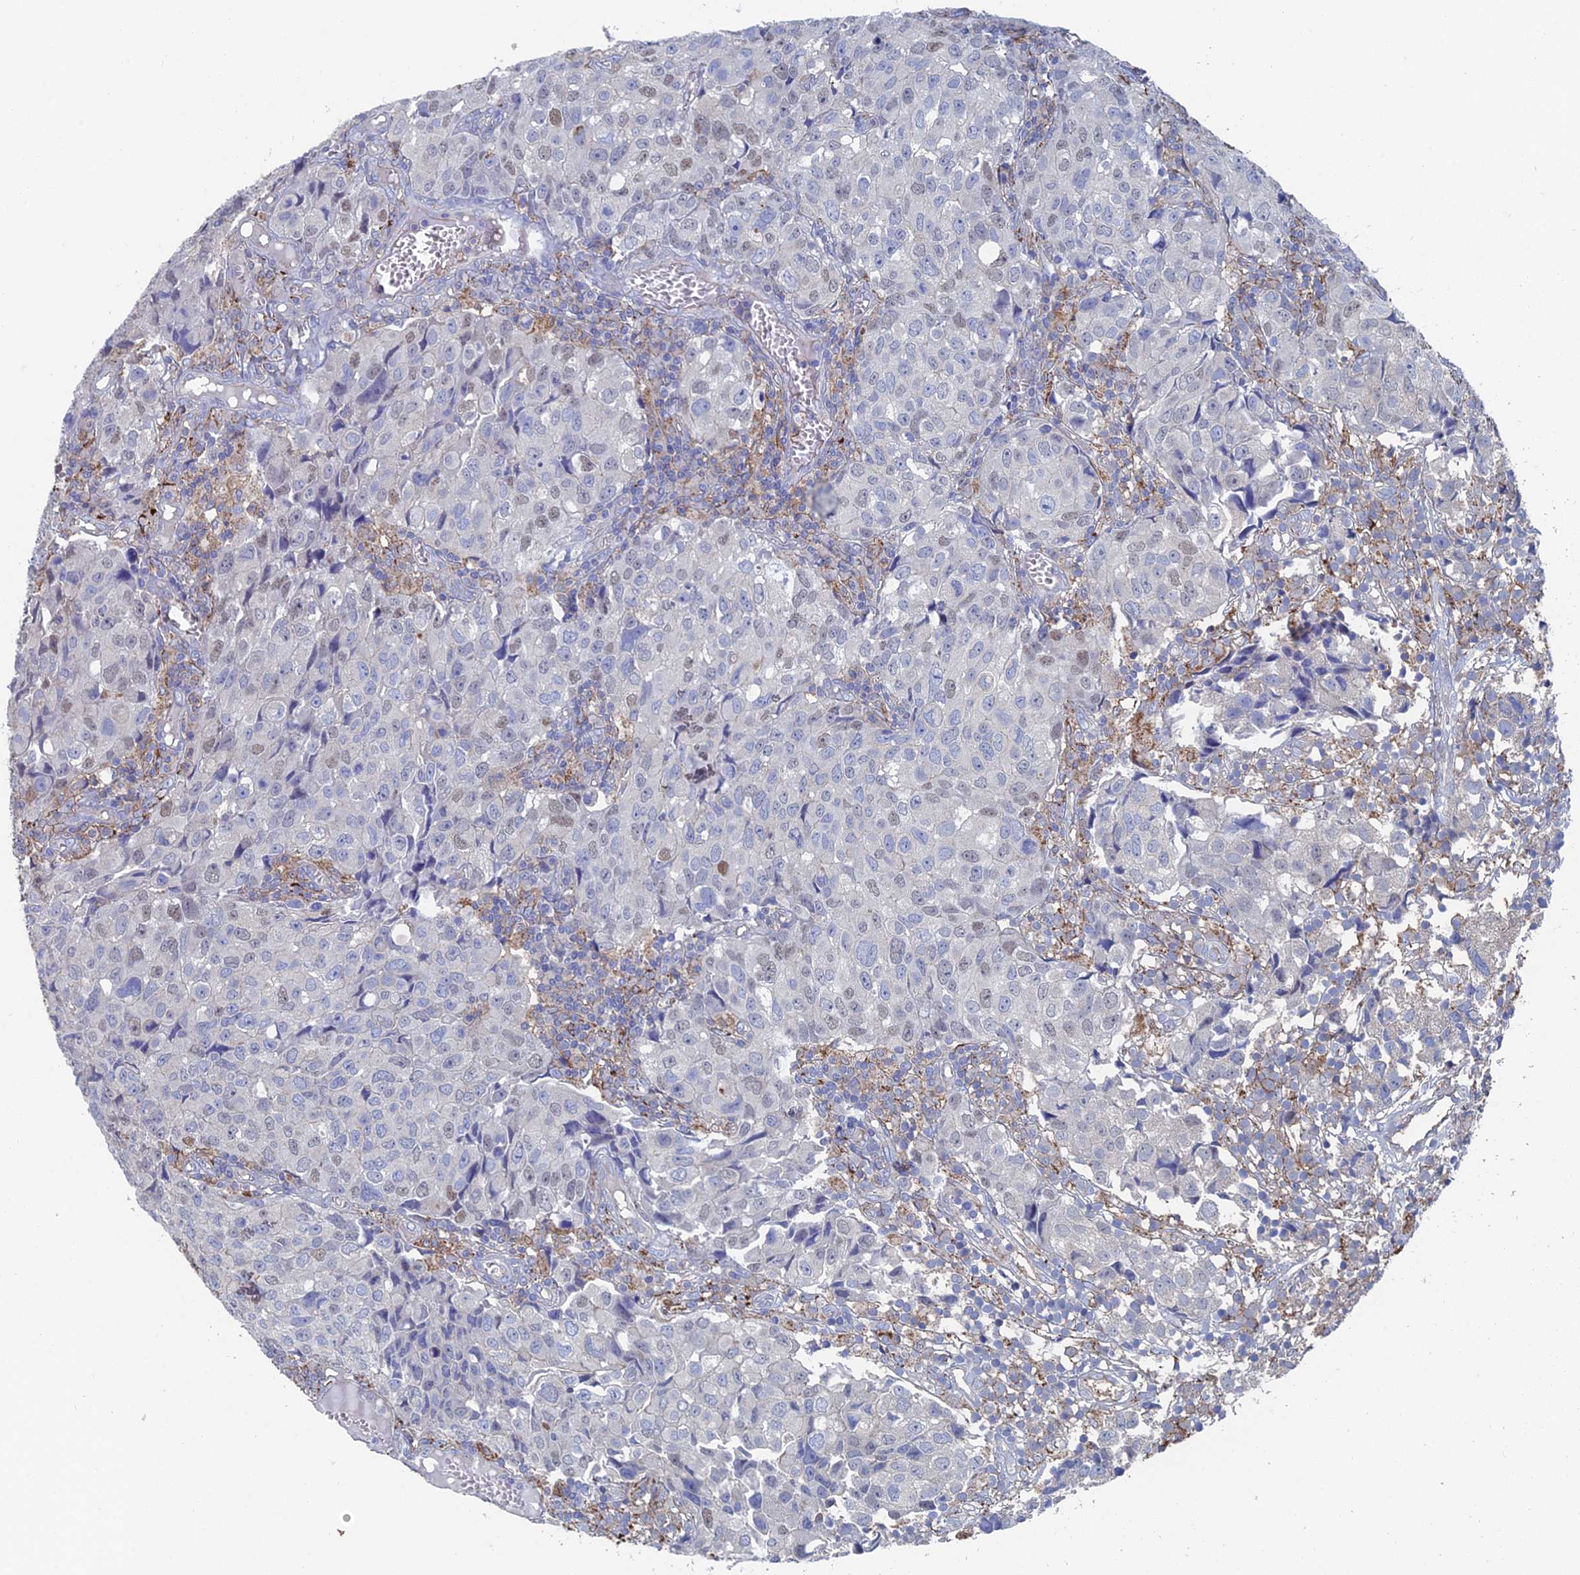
{"staining": {"intensity": "weak", "quantity": "<25%", "location": "nuclear"}, "tissue": "urothelial cancer", "cell_type": "Tumor cells", "image_type": "cancer", "snomed": [{"axis": "morphology", "description": "Urothelial carcinoma, High grade"}, {"axis": "topography", "description": "Urinary bladder"}], "caption": "There is no significant expression in tumor cells of urothelial cancer.", "gene": "SNX11", "patient": {"sex": "female", "age": 75}}